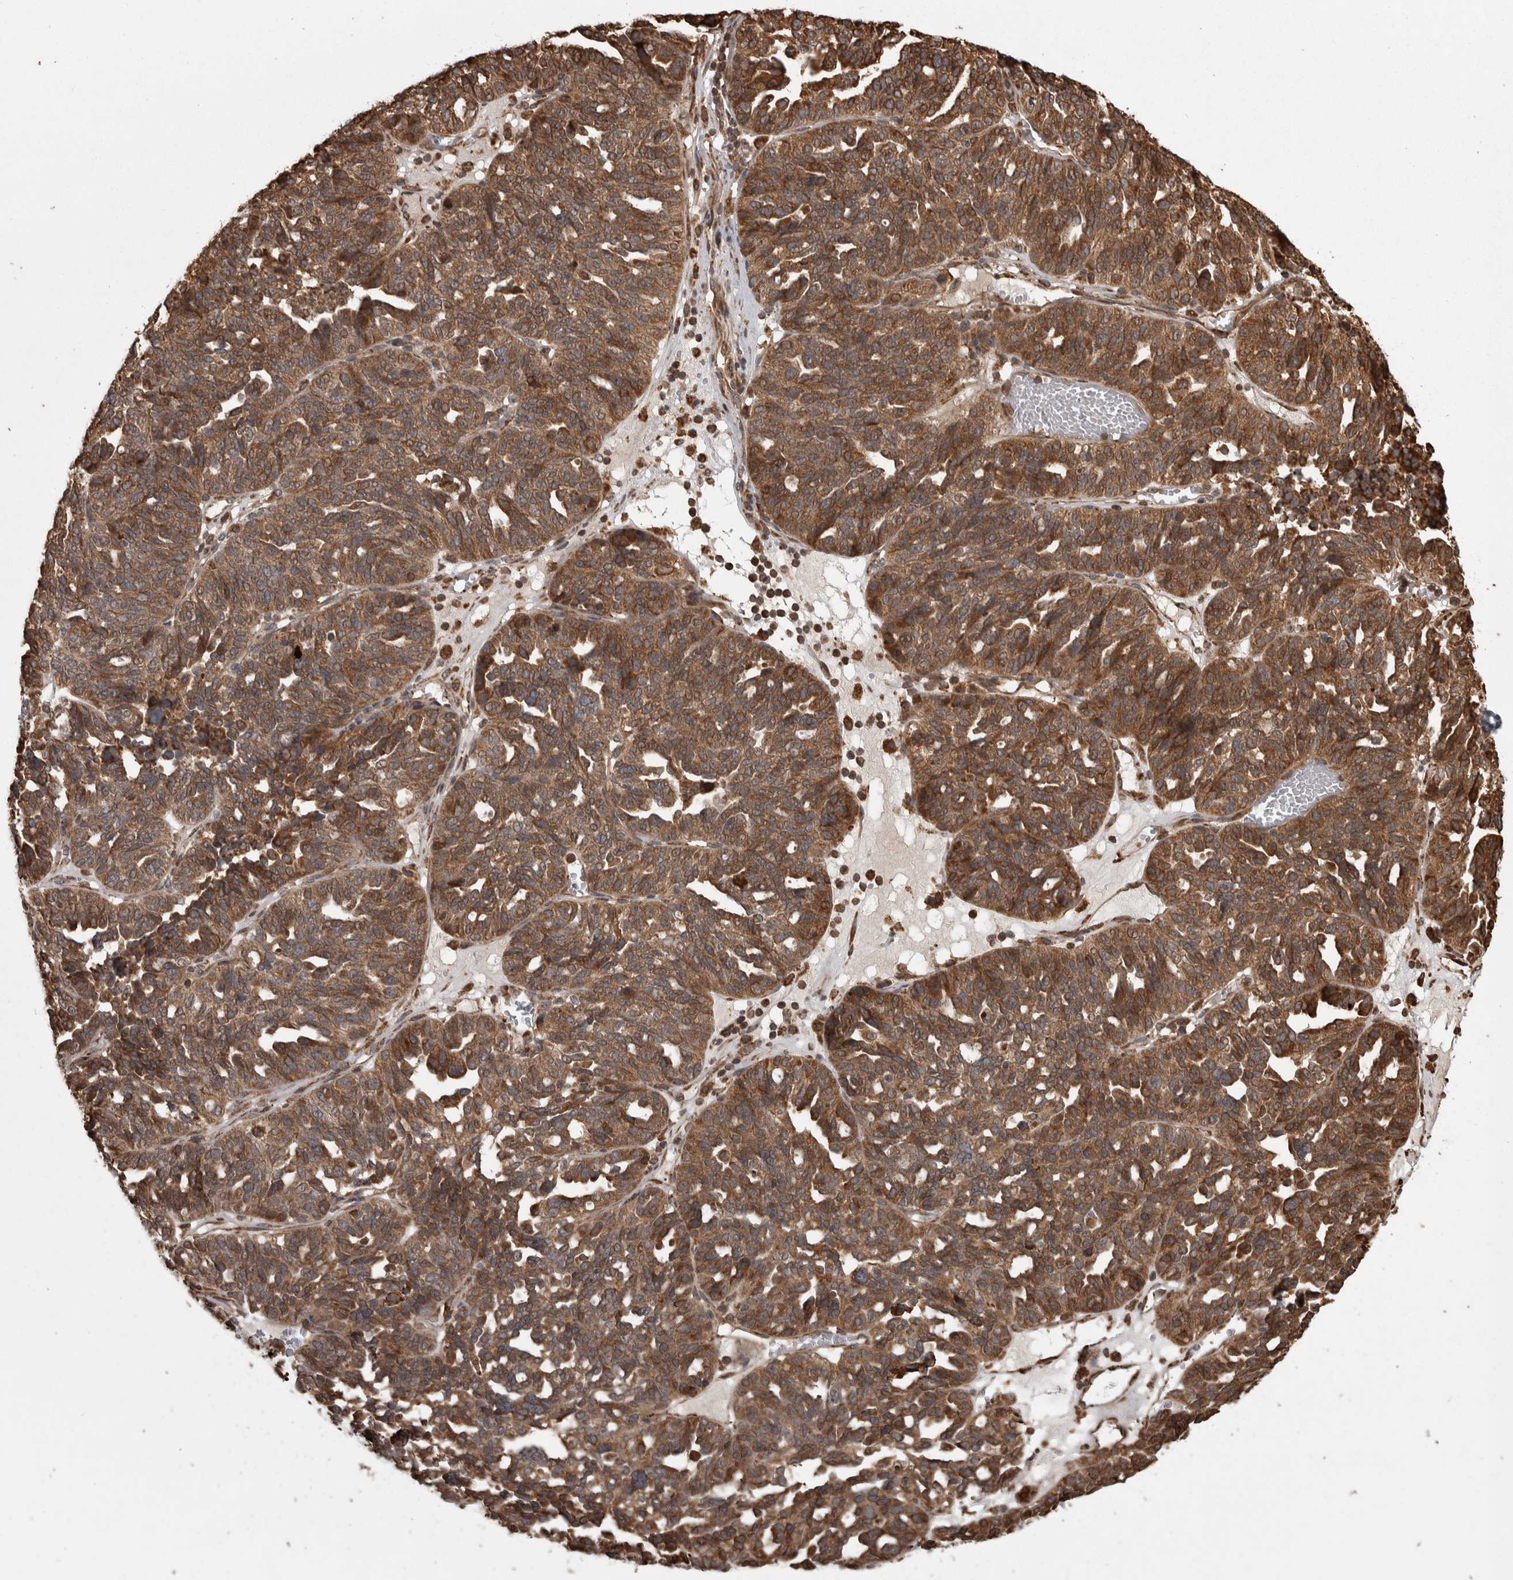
{"staining": {"intensity": "strong", "quantity": ">75%", "location": "cytoplasmic/membranous"}, "tissue": "ovarian cancer", "cell_type": "Tumor cells", "image_type": "cancer", "snomed": [{"axis": "morphology", "description": "Cystadenocarcinoma, serous, NOS"}, {"axis": "topography", "description": "Ovary"}], "caption": "This photomicrograph shows immunohistochemistry (IHC) staining of ovarian cancer (serous cystadenocarcinoma), with high strong cytoplasmic/membranous staining in about >75% of tumor cells.", "gene": "AGBL3", "patient": {"sex": "female", "age": 59}}